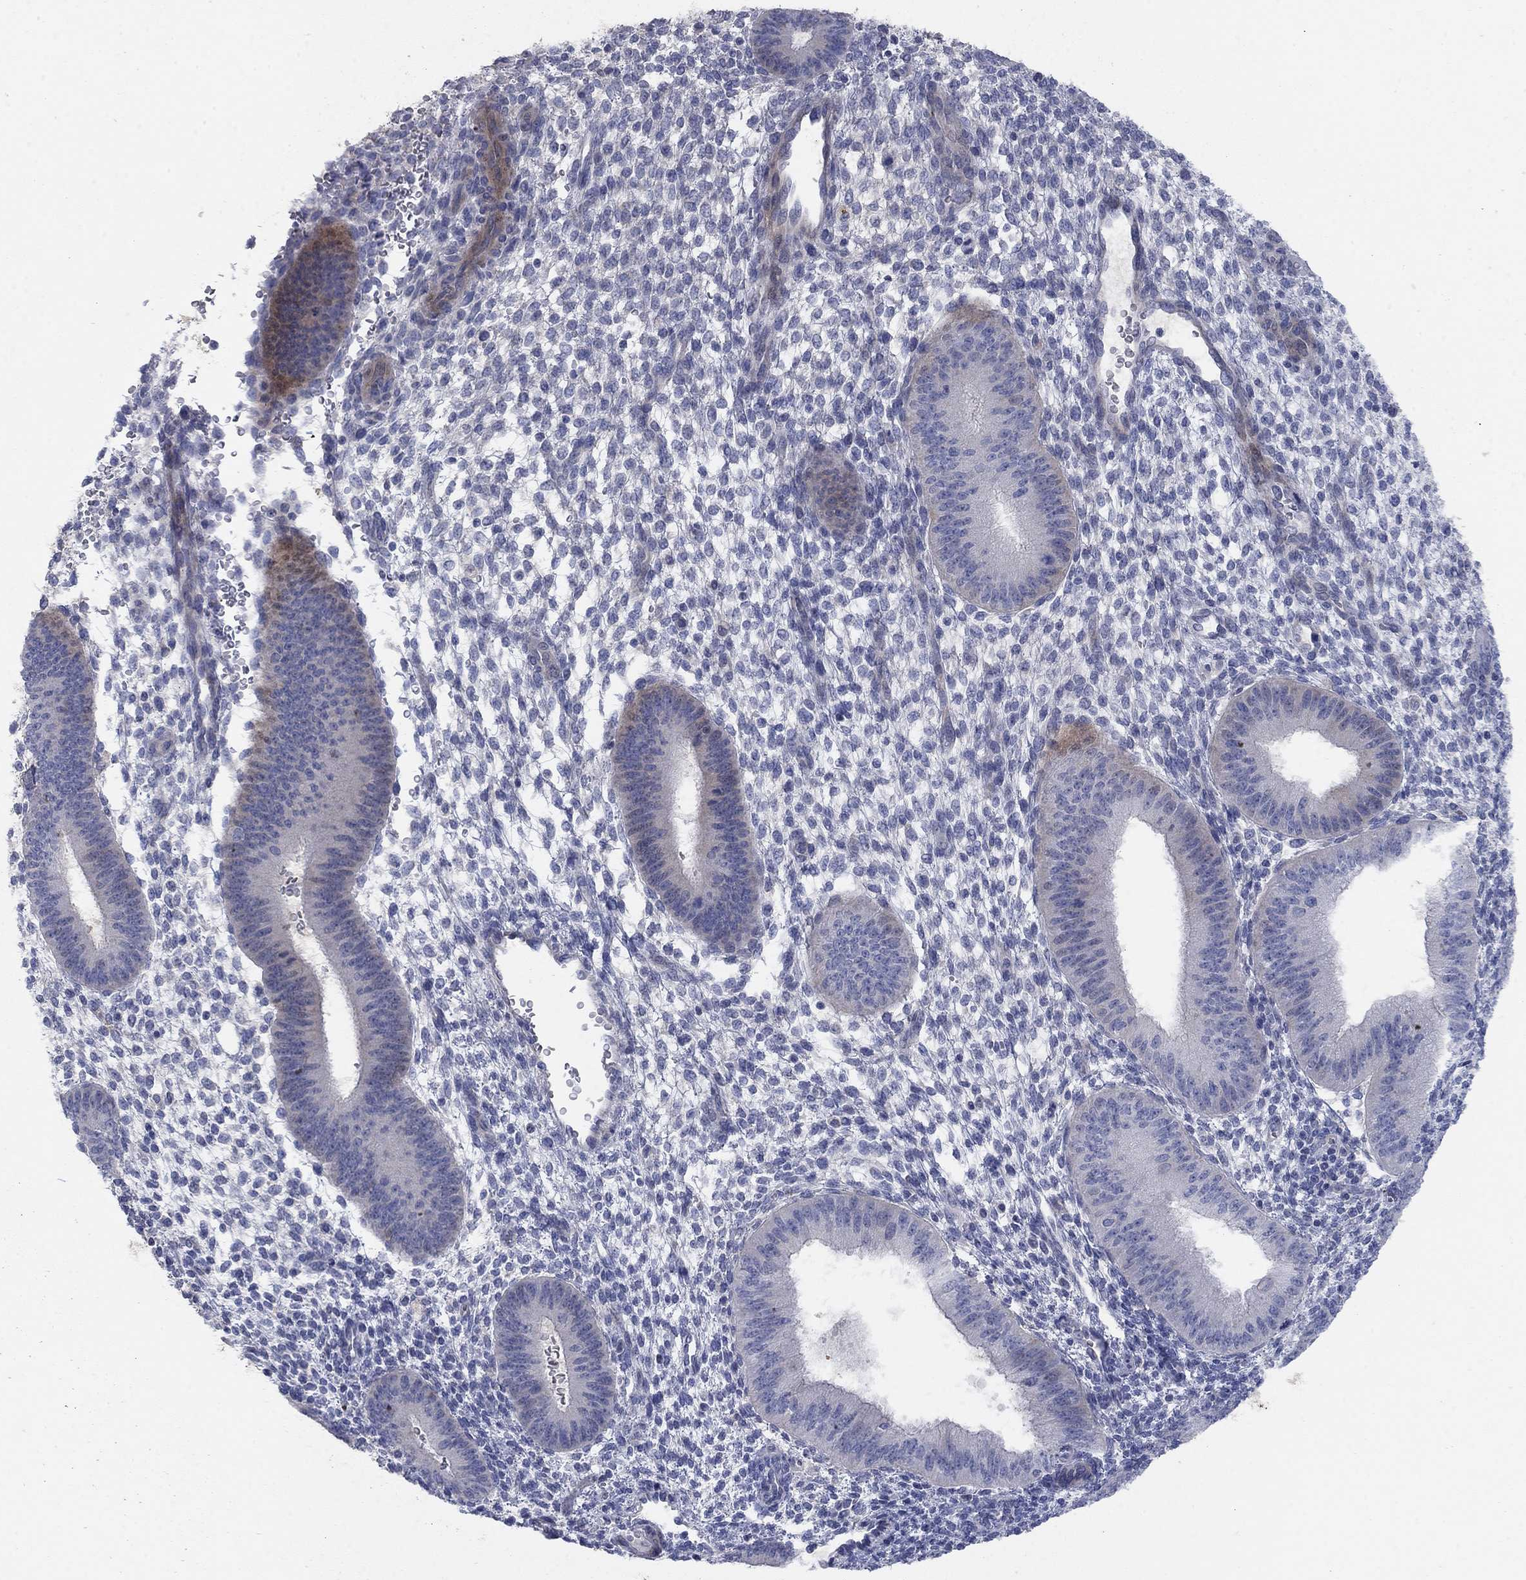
{"staining": {"intensity": "negative", "quantity": "none", "location": "none"}, "tissue": "endometrium", "cell_type": "Cells in endometrial stroma", "image_type": "normal", "snomed": [{"axis": "morphology", "description": "Normal tissue, NOS"}, {"axis": "topography", "description": "Endometrium"}], "caption": "This is an IHC histopathology image of normal endometrium. There is no expression in cells in endometrial stroma.", "gene": "TMEM249", "patient": {"sex": "female", "age": 39}}